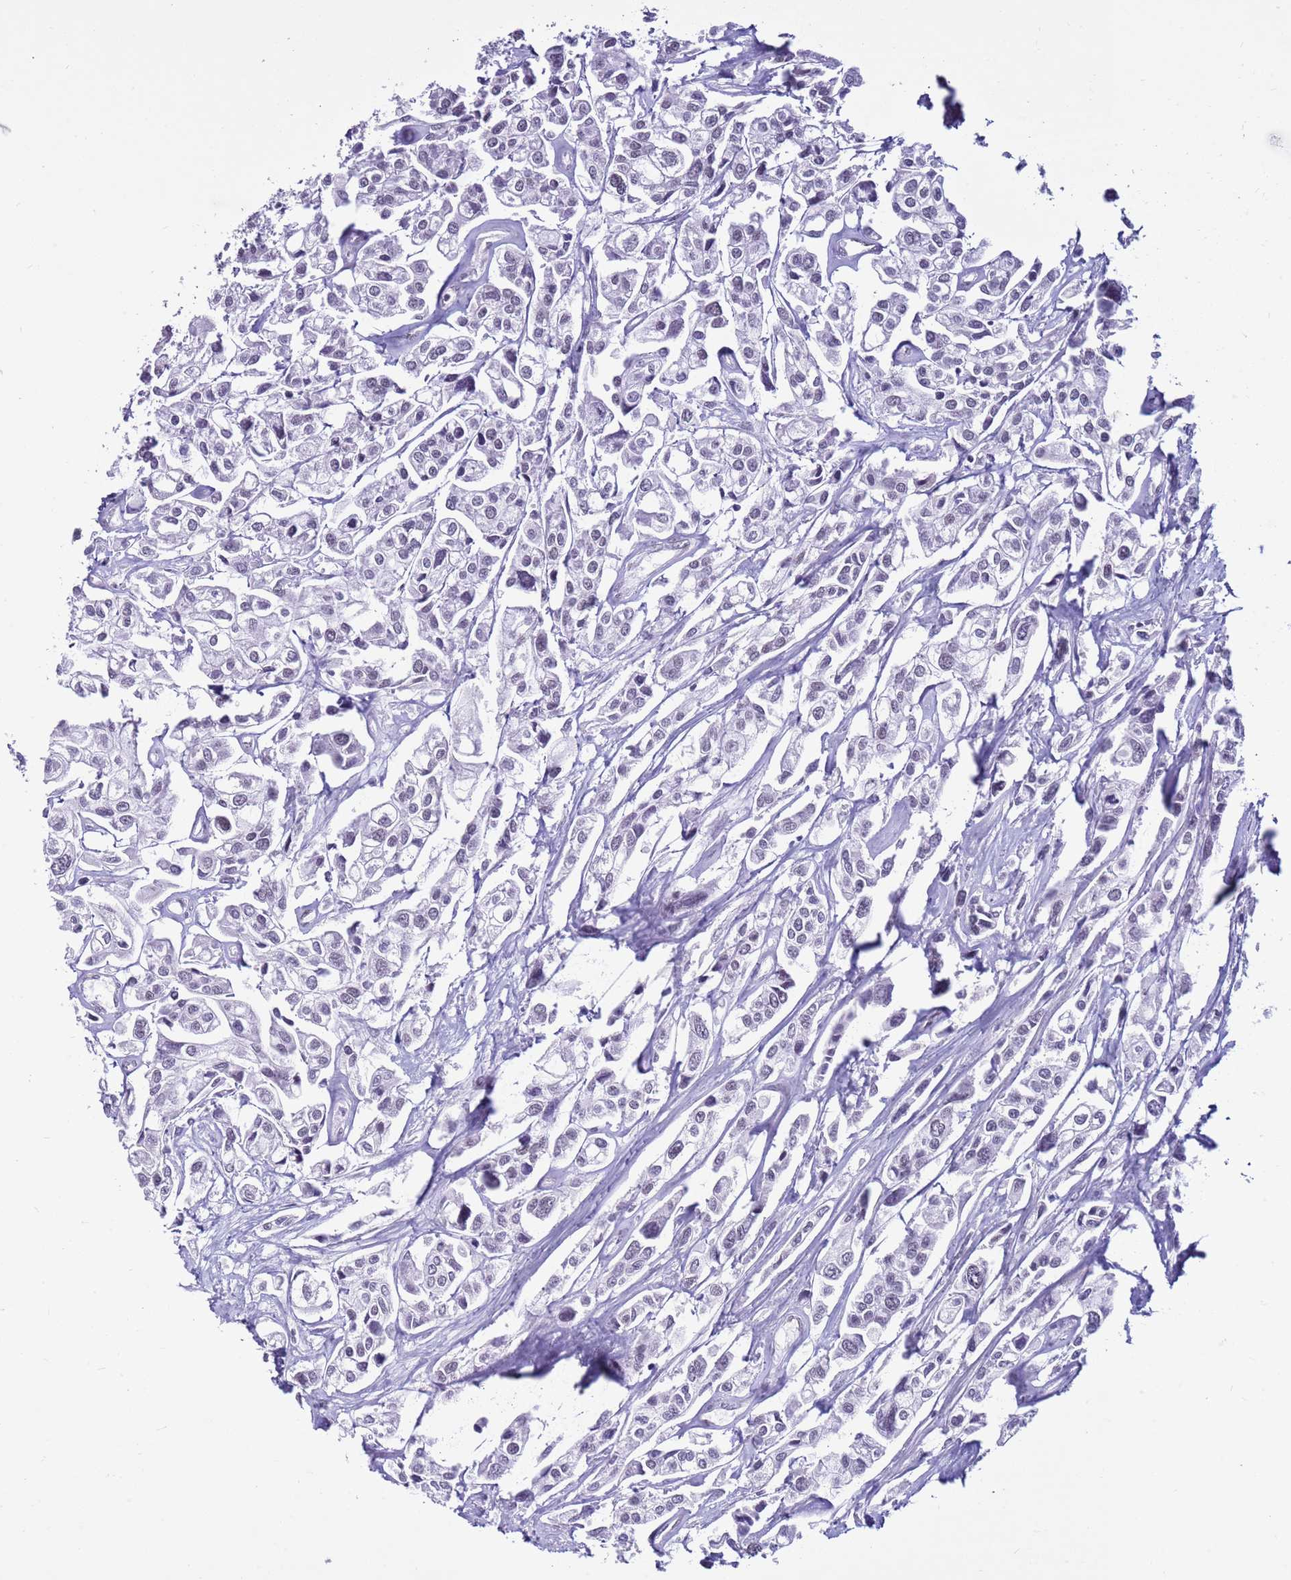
{"staining": {"intensity": "negative", "quantity": "none", "location": "none"}, "tissue": "urothelial cancer", "cell_type": "Tumor cells", "image_type": "cancer", "snomed": [{"axis": "morphology", "description": "Urothelial carcinoma, High grade"}, {"axis": "topography", "description": "Urinary bladder"}], "caption": "The immunohistochemistry photomicrograph has no significant positivity in tumor cells of urothelial cancer tissue.", "gene": "DHX15", "patient": {"sex": "male", "age": 67}}